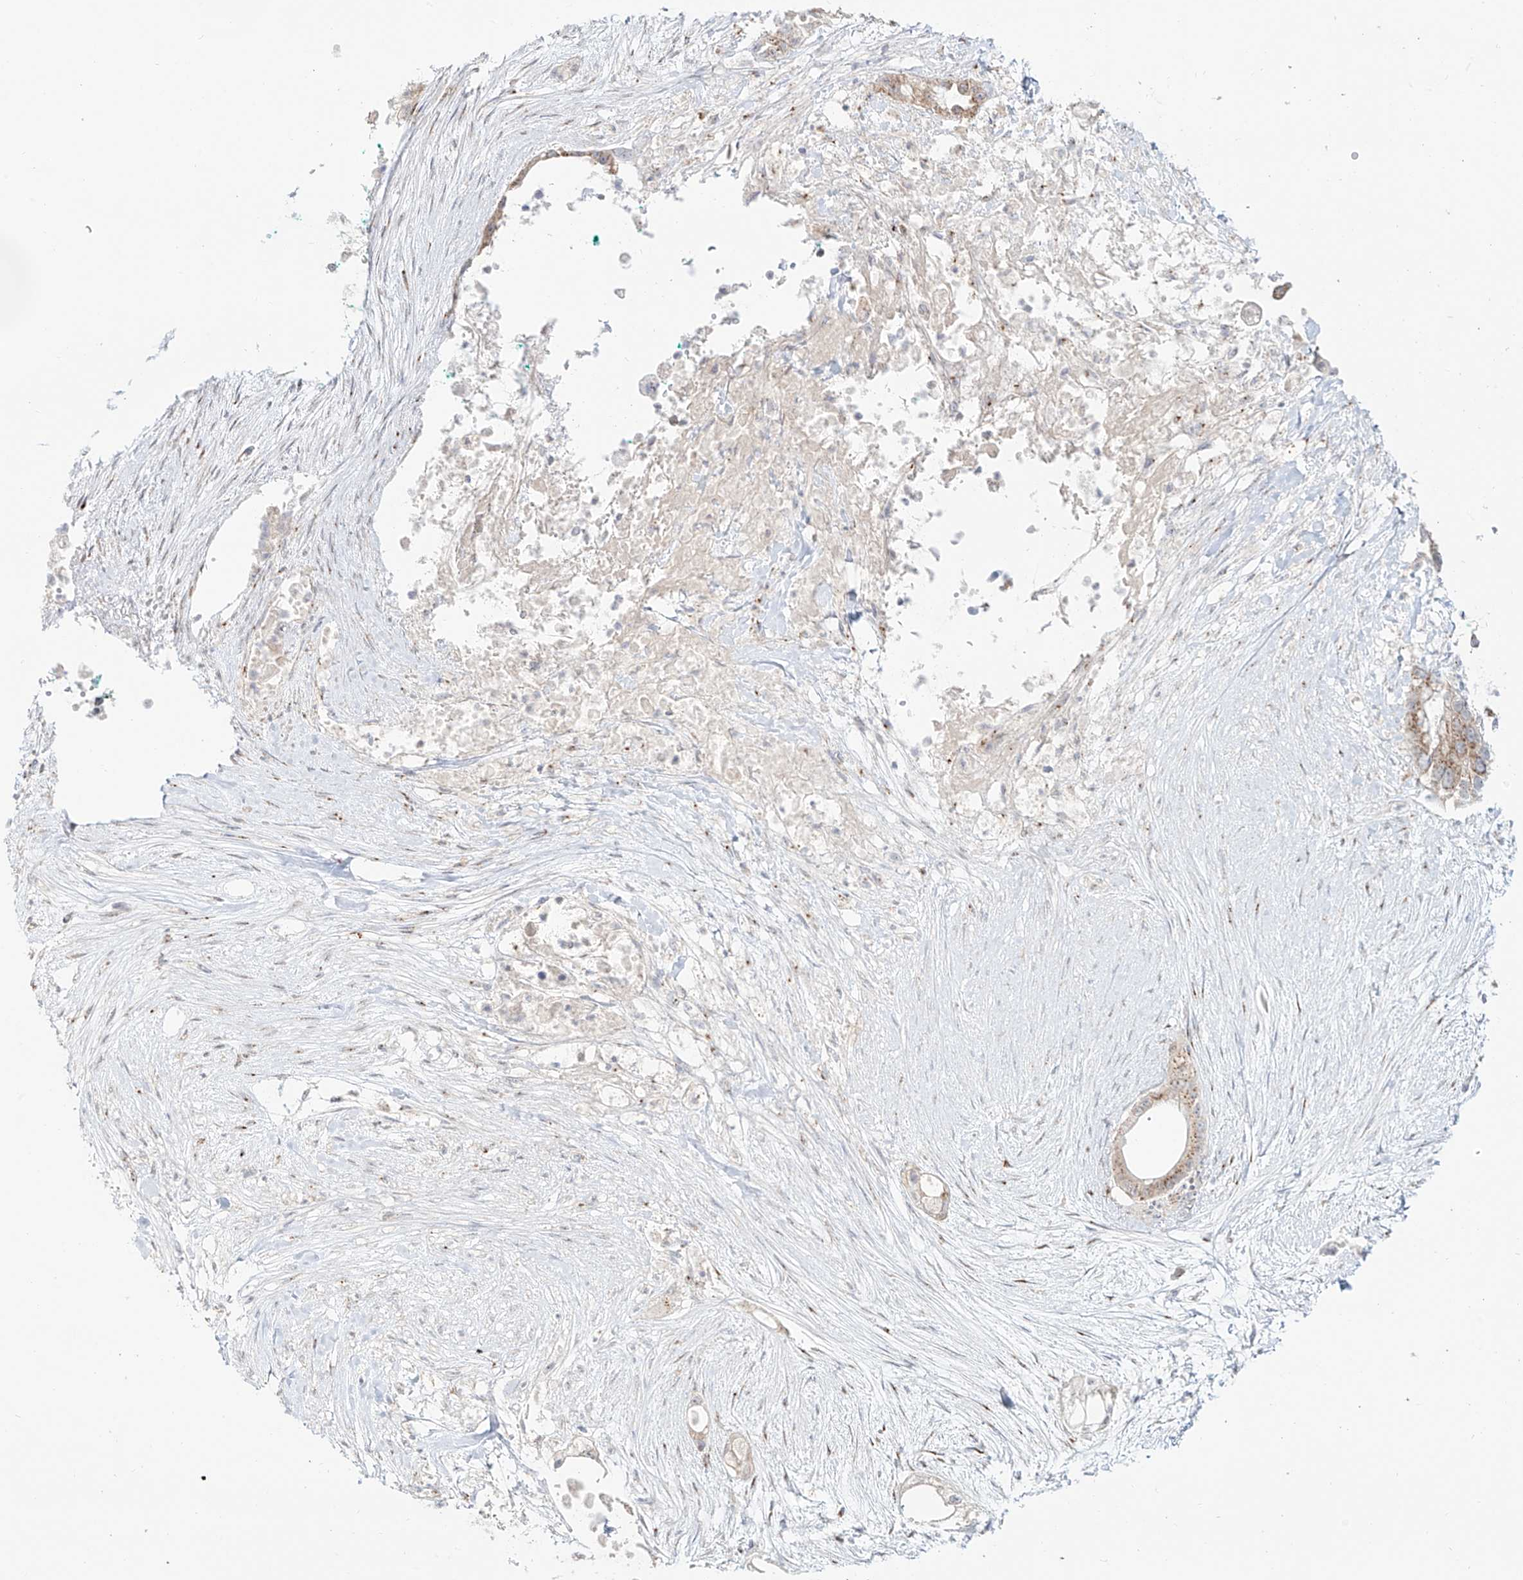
{"staining": {"intensity": "weak", "quantity": ">75%", "location": "cytoplasmic/membranous"}, "tissue": "pancreatic cancer", "cell_type": "Tumor cells", "image_type": "cancer", "snomed": [{"axis": "morphology", "description": "Adenocarcinoma, NOS"}, {"axis": "topography", "description": "Pancreas"}], "caption": "Immunohistochemistry histopathology image of pancreatic cancer stained for a protein (brown), which shows low levels of weak cytoplasmic/membranous staining in about >75% of tumor cells.", "gene": "BSDC1", "patient": {"sex": "male", "age": 53}}